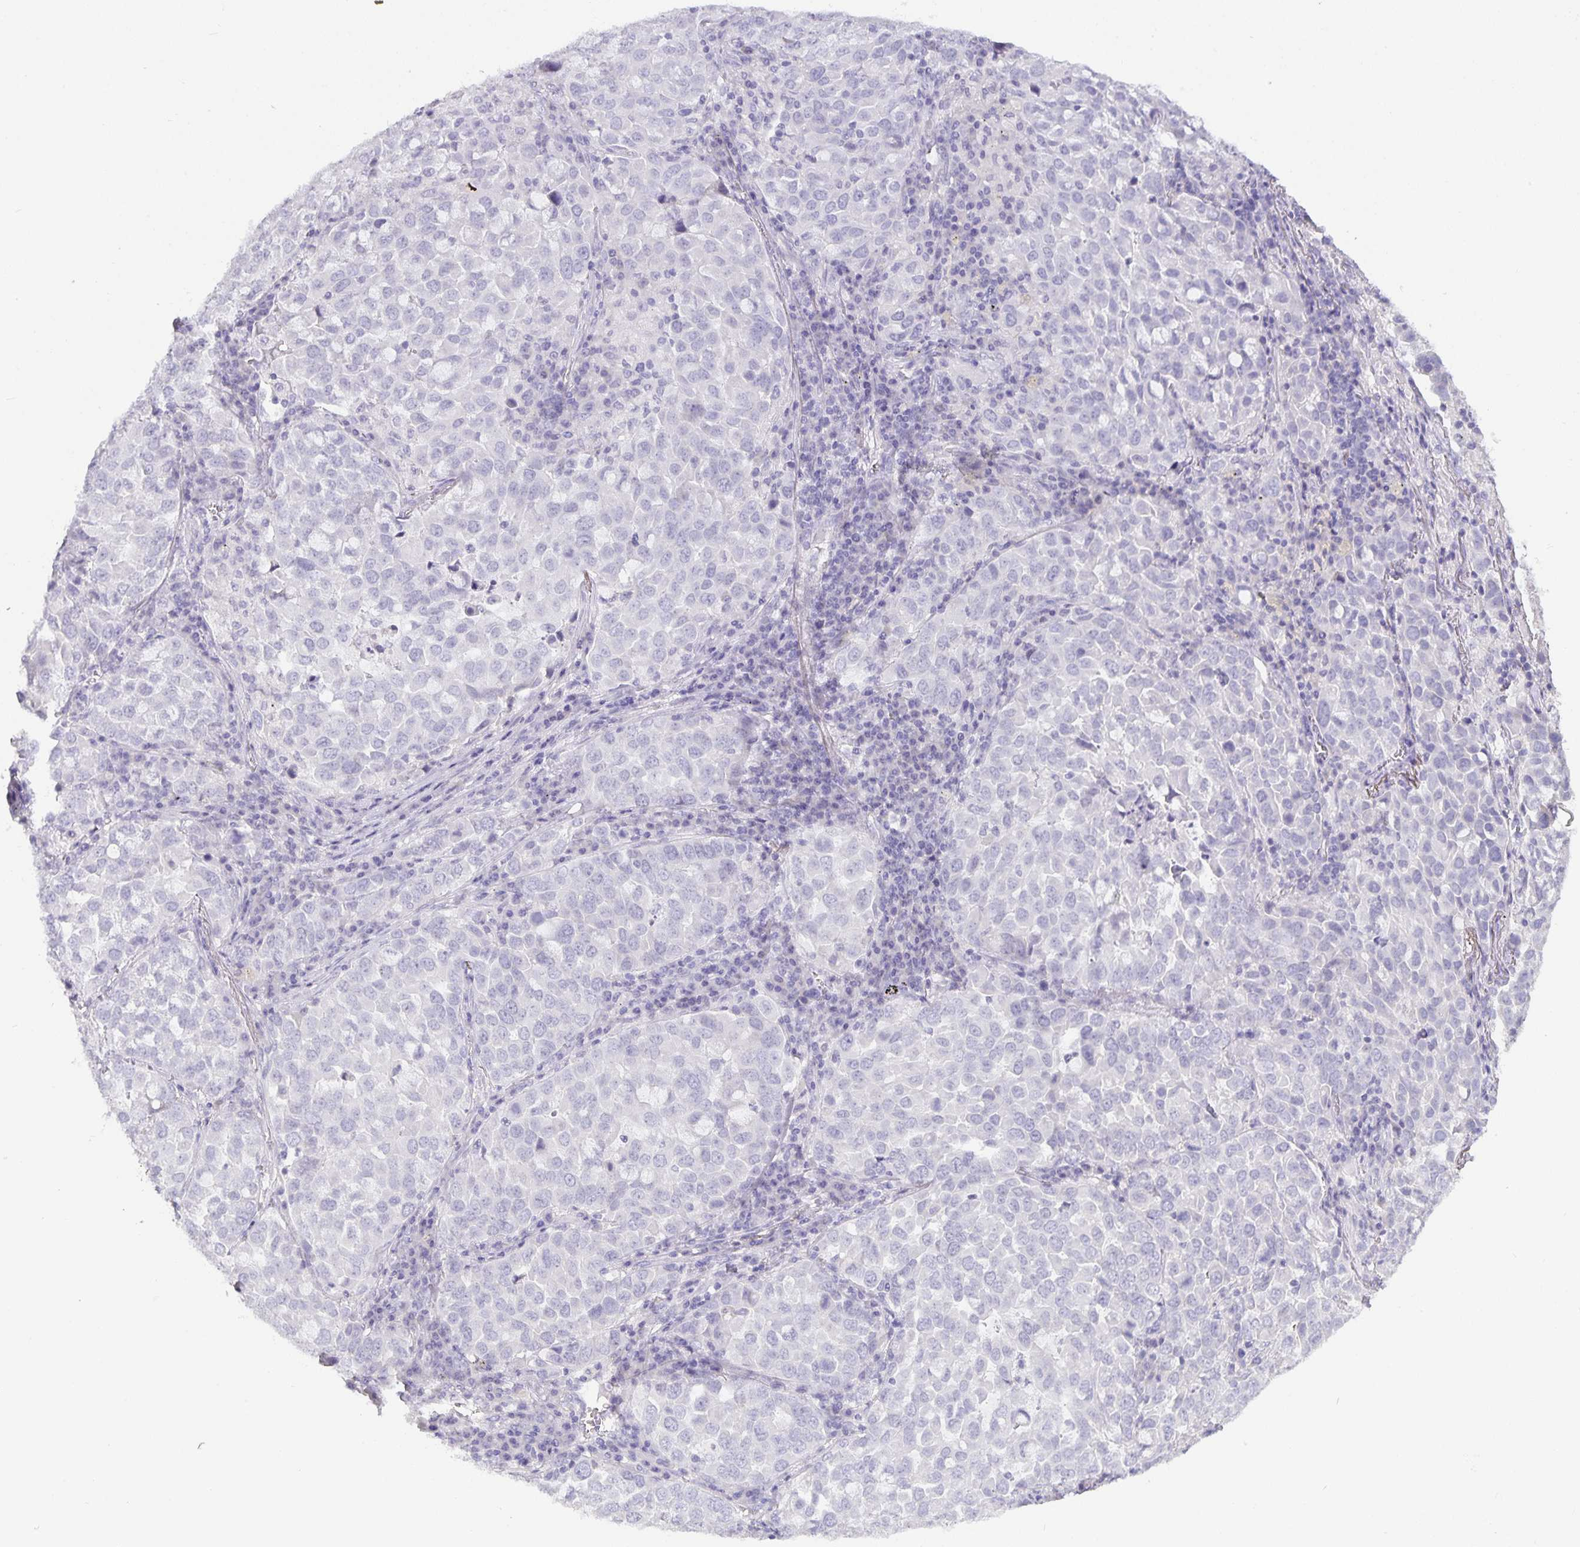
{"staining": {"intensity": "negative", "quantity": "none", "location": "none"}, "tissue": "lung cancer", "cell_type": "Tumor cells", "image_type": "cancer", "snomed": [{"axis": "morphology", "description": "Adenocarcinoma, NOS"}, {"axis": "morphology", "description": "Adenocarcinoma, metastatic, NOS"}, {"axis": "topography", "description": "Lymph node"}, {"axis": "topography", "description": "Lung"}], "caption": "This is an immunohistochemistry (IHC) photomicrograph of lung cancer (metastatic adenocarcinoma). There is no positivity in tumor cells.", "gene": "CA12", "patient": {"sex": "female", "age": 65}}